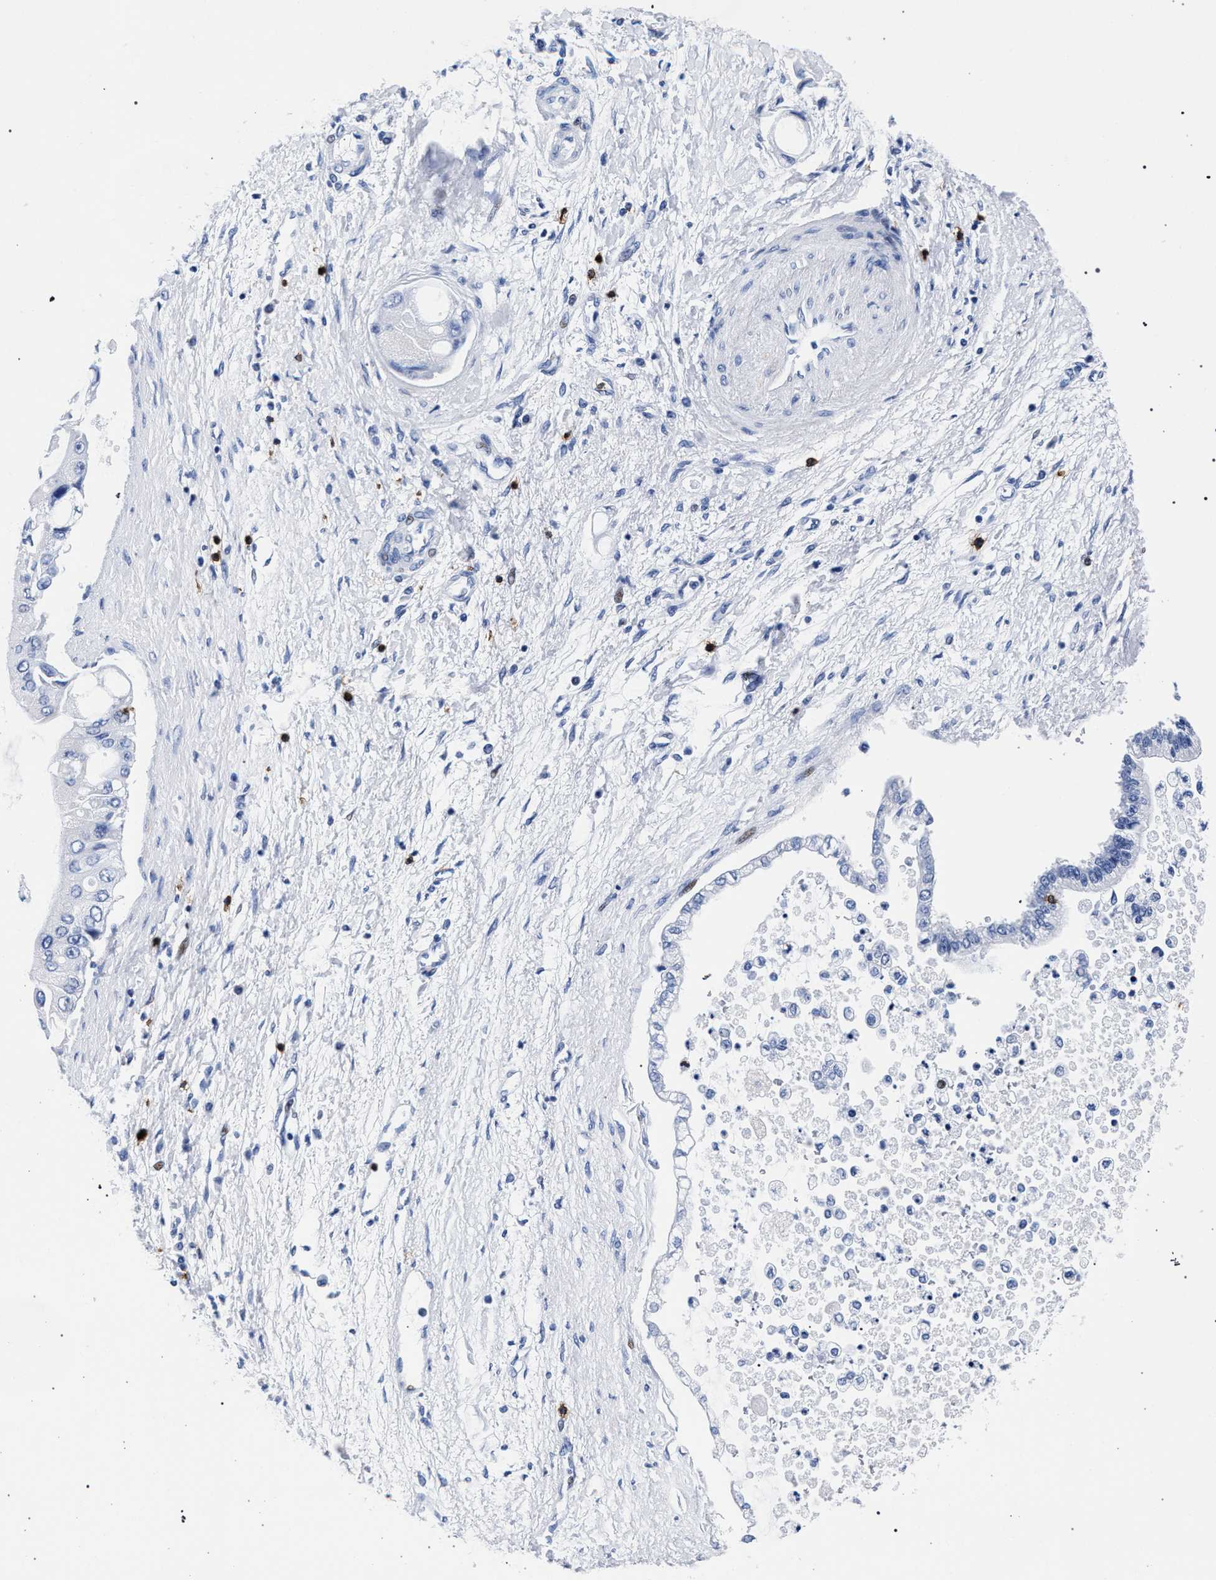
{"staining": {"intensity": "negative", "quantity": "none", "location": "none"}, "tissue": "liver cancer", "cell_type": "Tumor cells", "image_type": "cancer", "snomed": [{"axis": "morphology", "description": "Cholangiocarcinoma"}, {"axis": "topography", "description": "Liver"}], "caption": "This is an immunohistochemistry photomicrograph of liver cancer (cholangiocarcinoma). There is no positivity in tumor cells.", "gene": "KLRK1", "patient": {"sex": "male", "age": 50}}